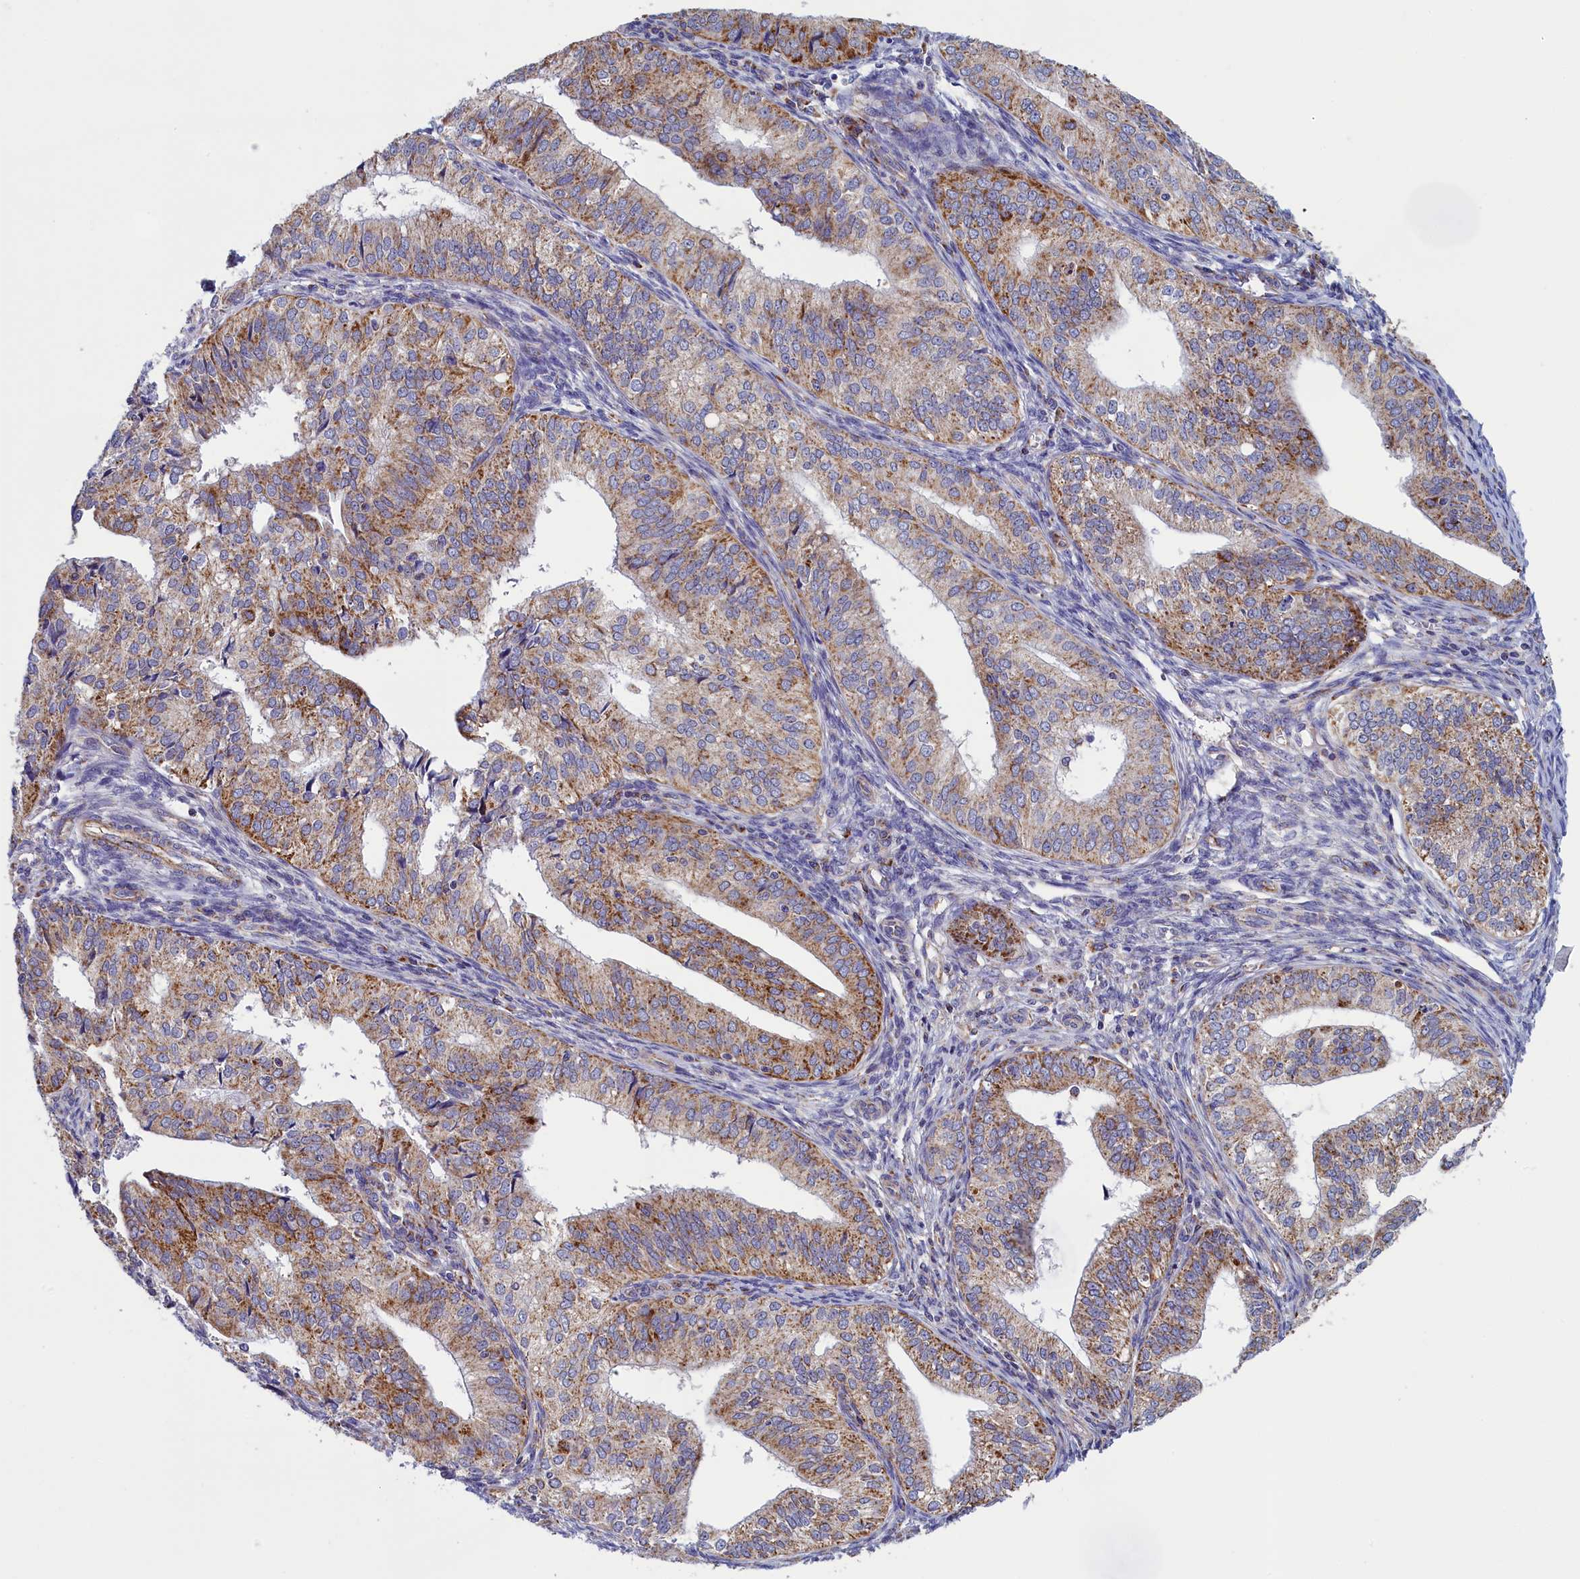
{"staining": {"intensity": "moderate", "quantity": "25%-75%", "location": "cytoplasmic/membranous"}, "tissue": "endometrial cancer", "cell_type": "Tumor cells", "image_type": "cancer", "snomed": [{"axis": "morphology", "description": "Adenocarcinoma, NOS"}, {"axis": "topography", "description": "Endometrium"}], "caption": "Adenocarcinoma (endometrial) was stained to show a protein in brown. There is medium levels of moderate cytoplasmic/membranous staining in approximately 25%-75% of tumor cells.", "gene": "IFT122", "patient": {"sex": "female", "age": 50}}